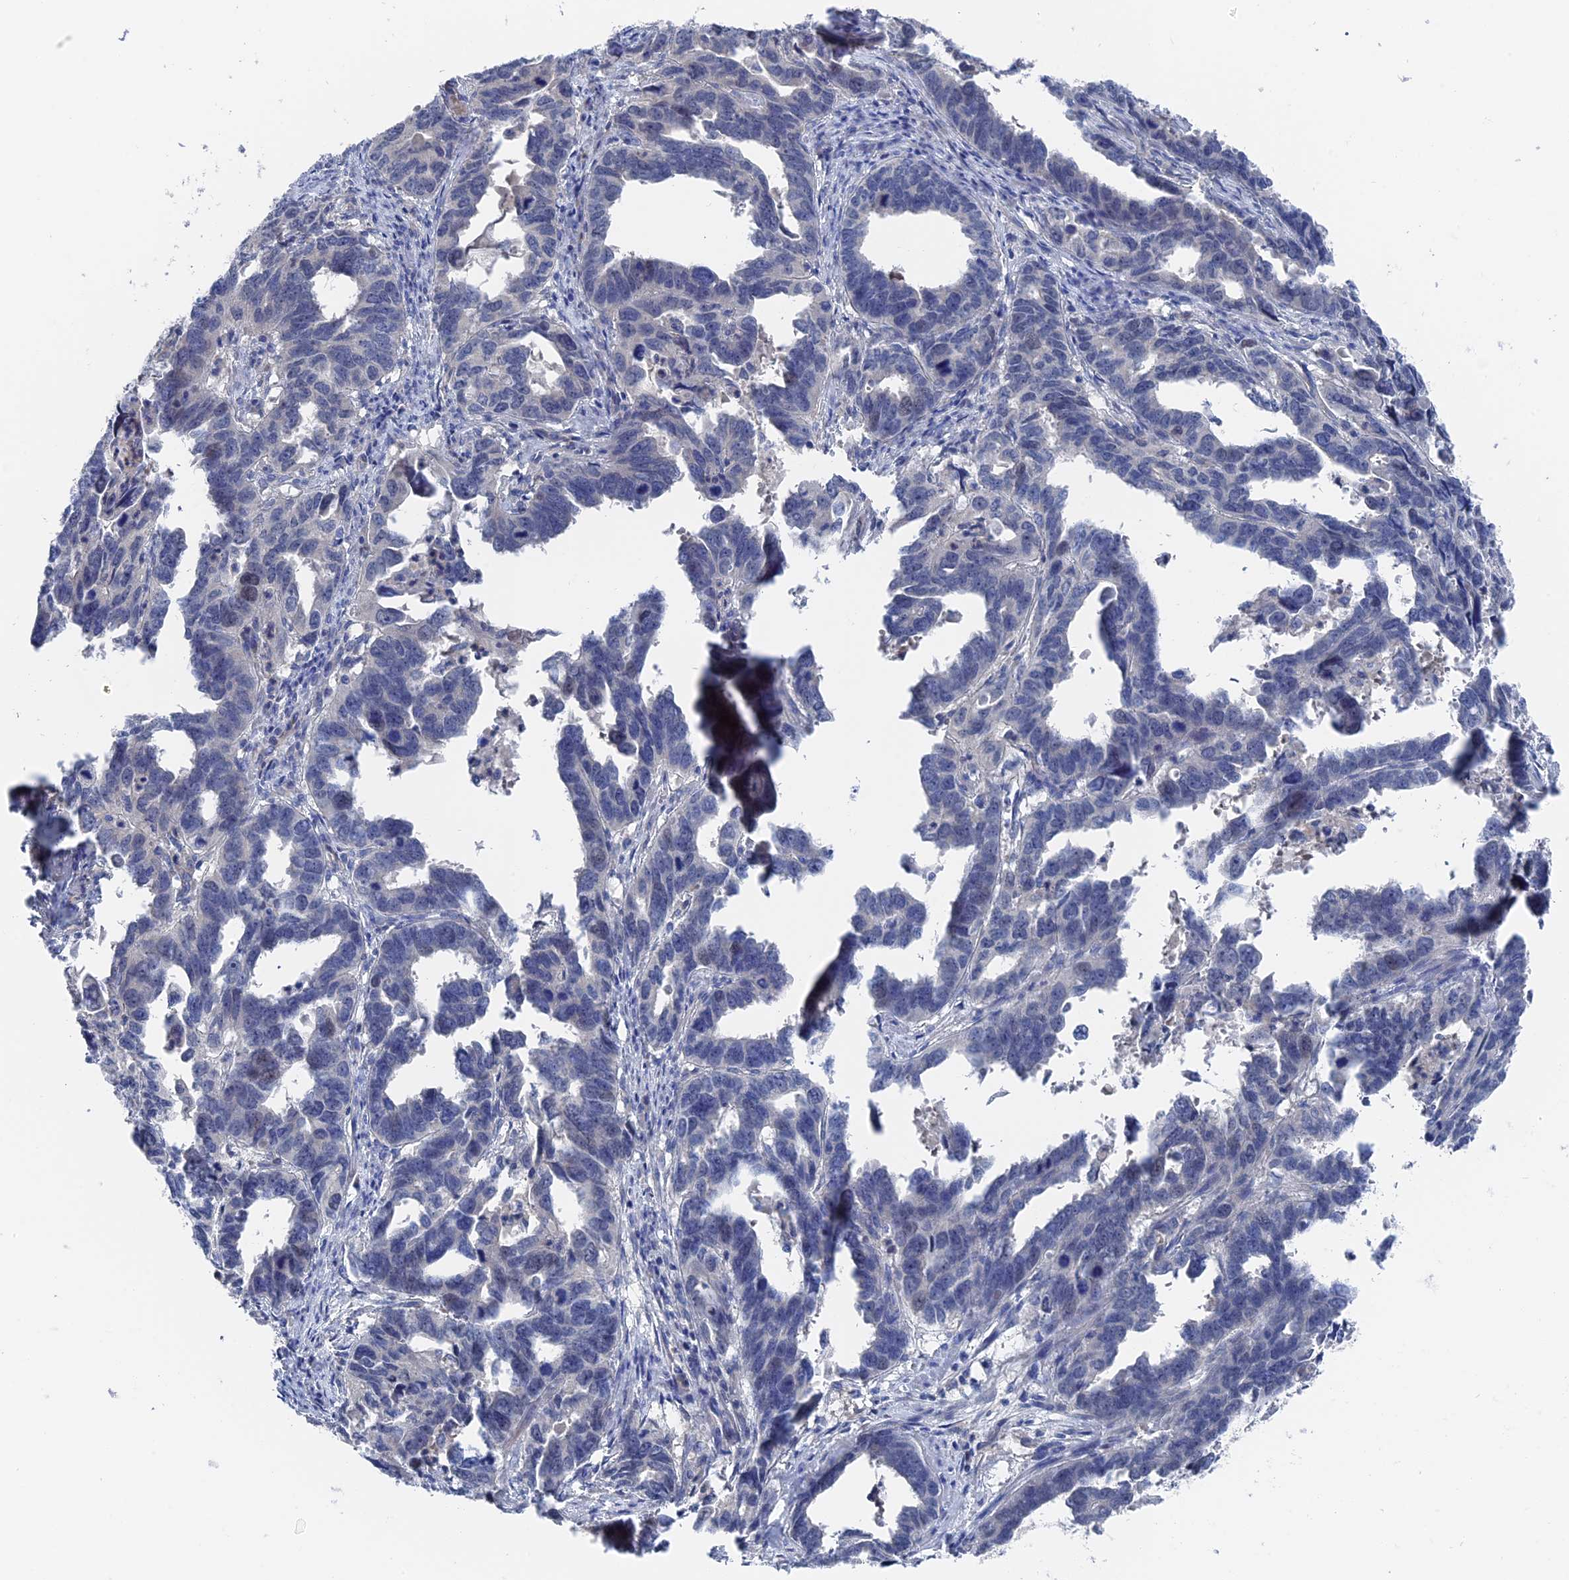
{"staining": {"intensity": "negative", "quantity": "none", "location": "none"}, "tissue": "endometrial cancer", "cell_type": "Tumor cells", "image_type": "cancer", "snomed": [{"axis": "morphology", "description": "Adenocarcinoma, NOS"}, {"axis": "topography", "description": "Endometrium"}], "caption": "IHC photomicrograph of human endometrial adenocarcinoma stained for a protein (brown), which reveals no staining in tumor cells.", "gene": "MTHFSD", "patient": {"sex": "female", "age": 65}}